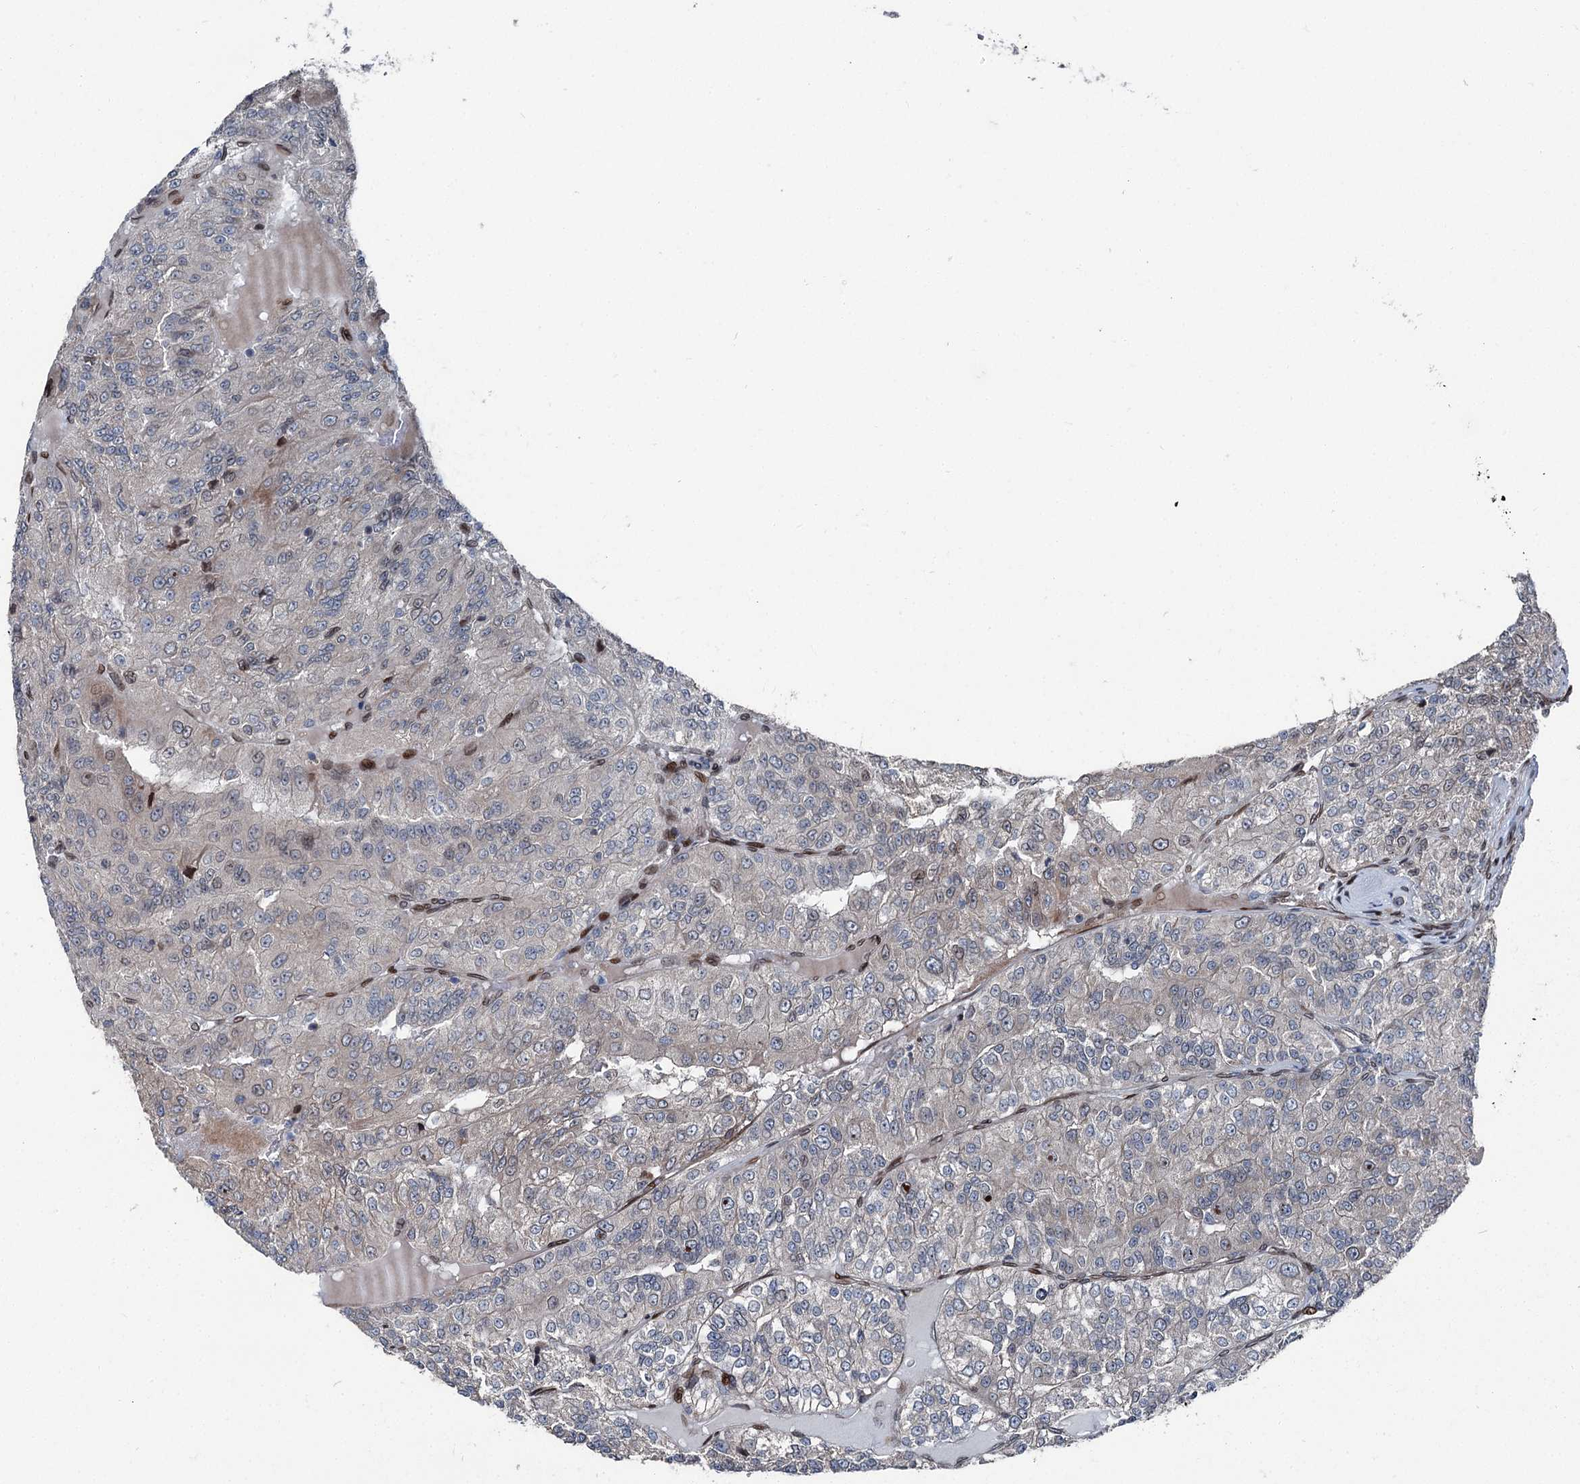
{"staining": {"intensity": "negative", "quantity": "none", "location": "none"}, "tissue": "renal cancer", "cell_type": "Tumor cells", "image_type": "cancer", "snomed": [{"axis": "morphology", "description": "Adenocarcinoma, NOS"}, {"axis": "topography", "description": "Kidney"}], "caption": "The histopathology image shows no staining of tumor cells in renal adenocarcinoma. (Brightfield microscopy of DAB immunohistochemistry (IHC) at high magnification).", "gene": "MRPL14", "patient": {"sex": "female", "age": 63}}